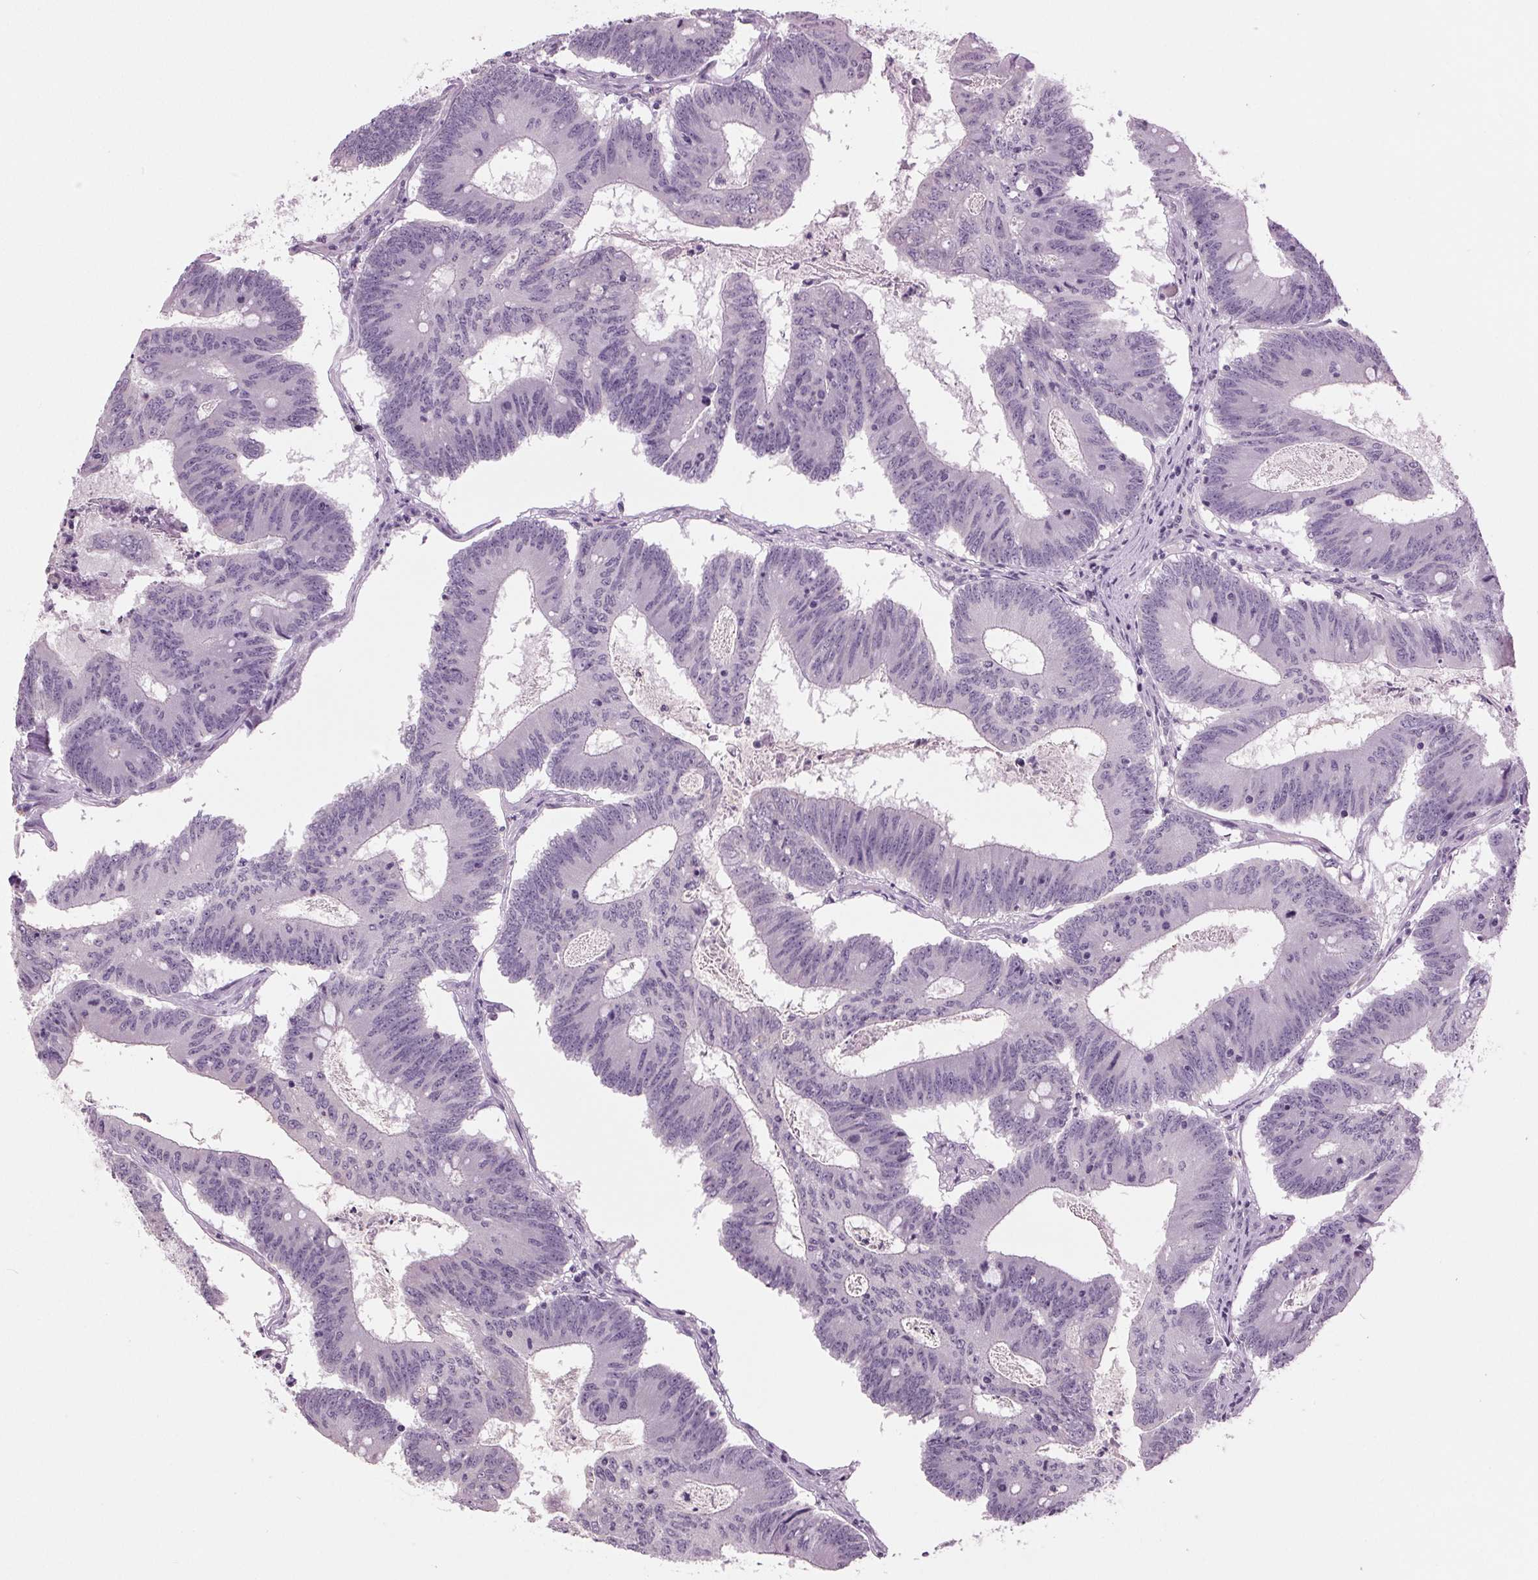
{"staining": {"intensity": "negative", "quantity": "none", "location": "none"}, "tissue": "colorectal cancer", "cell_type": "Tumor cells", "image_type": "cancer", "snomed": [{"axis": "morphology", "description": "Adenocarcinoma, NOS"}, {"axis": "topography", "description": "Colon"}], "caption": "IHC photomicrograph of colorectal adenocarcinoma stained for a protein (brown), which displays no staining in tumor cells.", "gene": "DNAH12", "patient": {"sex": "female", "age": 70}}